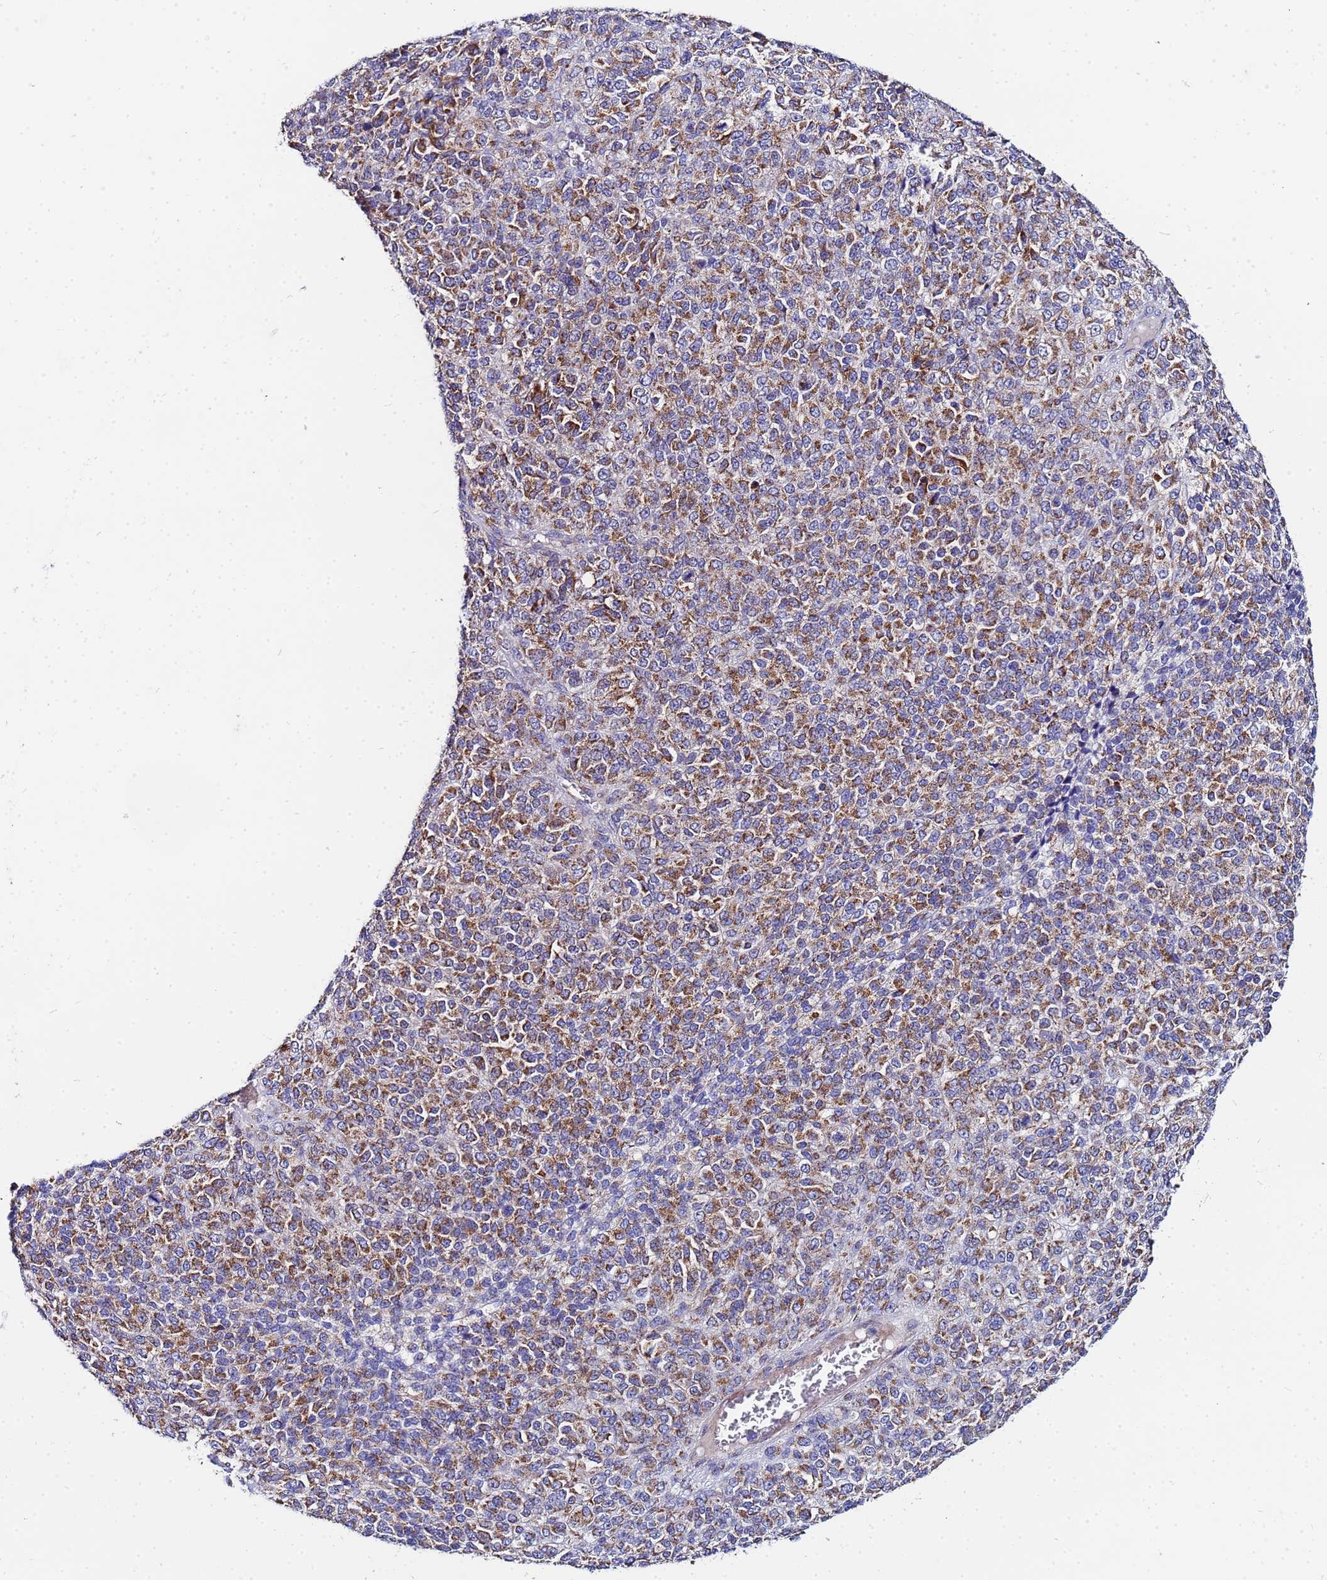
{"staining": {"intensity": "strong", "quantity": ">75%", "location": "cytoplasmic/membranous"}, "tissue": "melanoma", "cell_type": "Tumor cells", "image_type": "cancer", "snomed": [{"axis": "morphology", "description": "Malignant melanoma, Metastatic site"}, {"axis": "topography", "description": "Brain"}], "caption": "Protein analysis of malignant melanoma (metastatic site) tissue reveals strong cytoplasmic/membranous staining in approximately >75% of tumor cells. (brown staining indicates protein expression, while blue staining denotes nuclei).", "gene": "FAHD2A", "patient": {"sex": "female", "age": 56}}